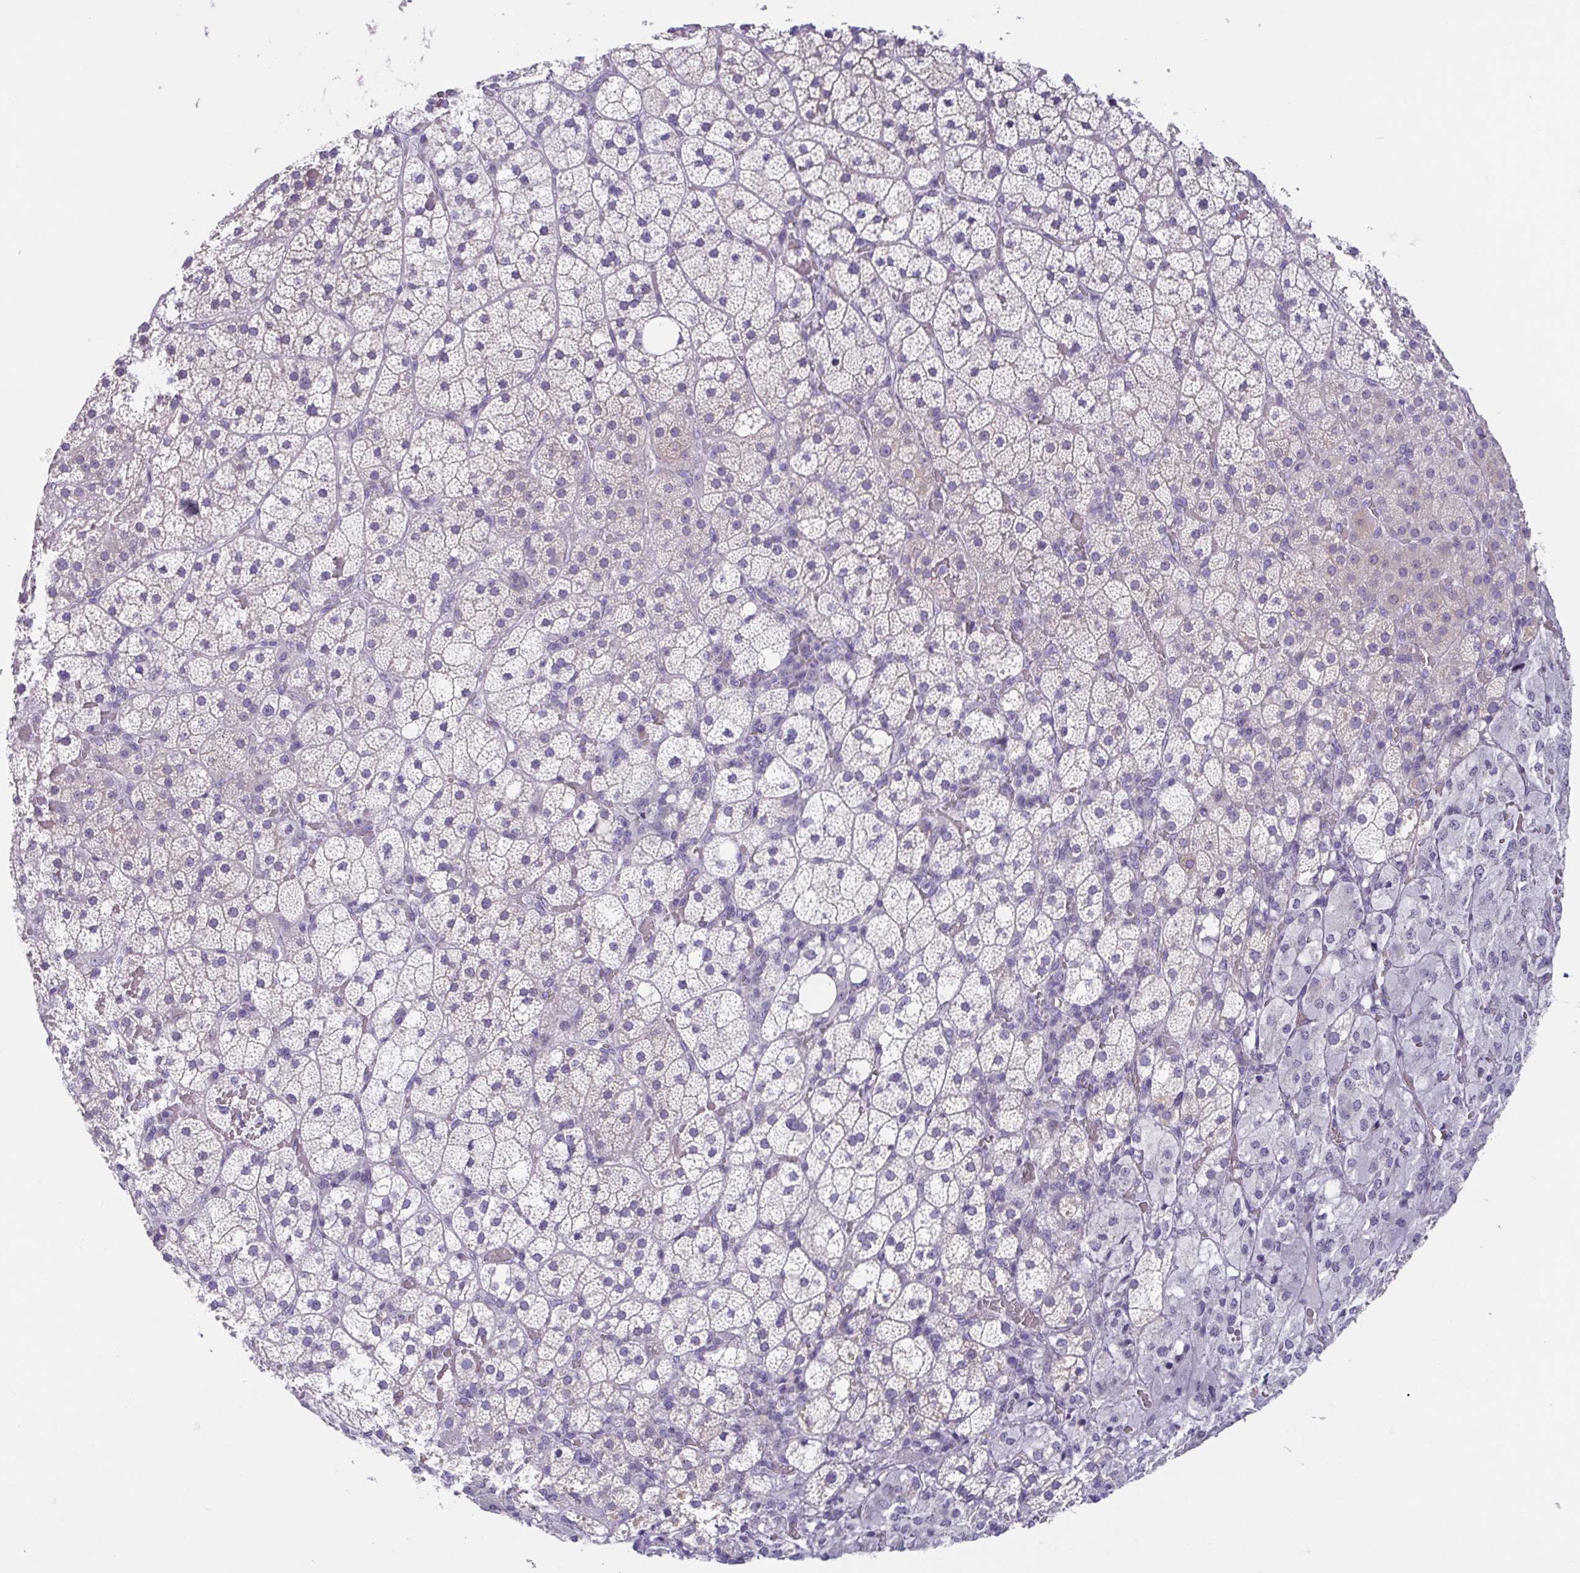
{"staining": {"intensity": "weak", "quantity": "<25%", "location": "cytoplasmic/membranous"}, "tissue": "adrenal gland", "cell_type": "Glandular cells", "image_type": "normal", "snomed": [{"axis": "morphology", "description": "Normal tissue, NOS"}, {"axis": "topography", "description": "Adrenal gland"}], "caption": "Protein analysis of normal adrenal gland exhibits no significant staining in glandular cells.", "gene": "RDH11", "patient": {"sex": "male", "age": 53}}